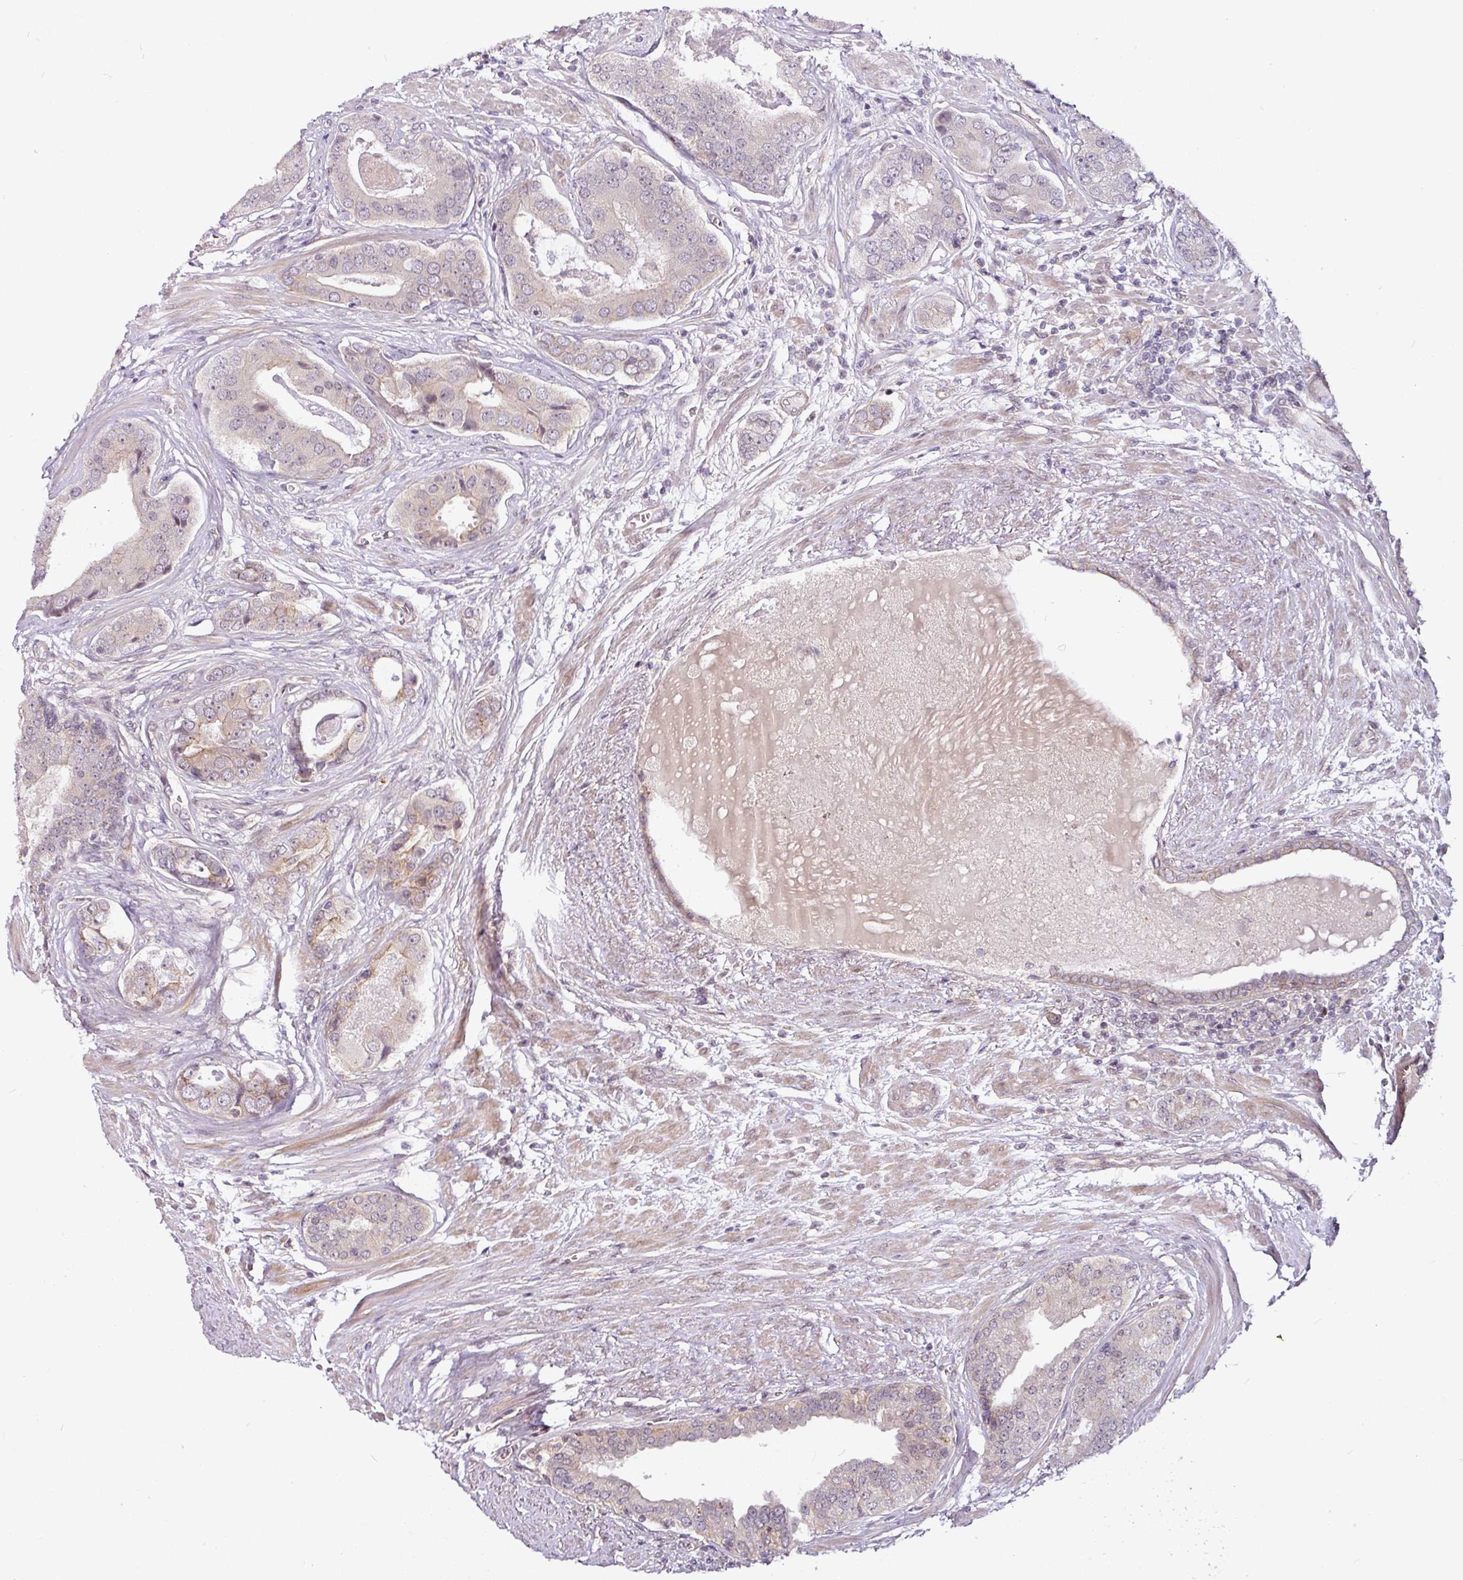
{"staining": {"intensity": "negative", "quantity": "none", "location": "none"}, "tissue": "prostate cancer", "cell_type": "Tumor cells", "image_type": "cancer", "snomed": [{"axis": "morphology", "description": "Adenocarcinoma, High grade"}, {"axis": "topography", "description": "Prostate"}], "caption": "High power microscopy histopathology image of an immunohistochemistry photomicrograph of prostate cancer, revealing no significant positivity in tumor cells.", "gene": "DCAF13", "patient": {"sex": "male", "age": 71}}